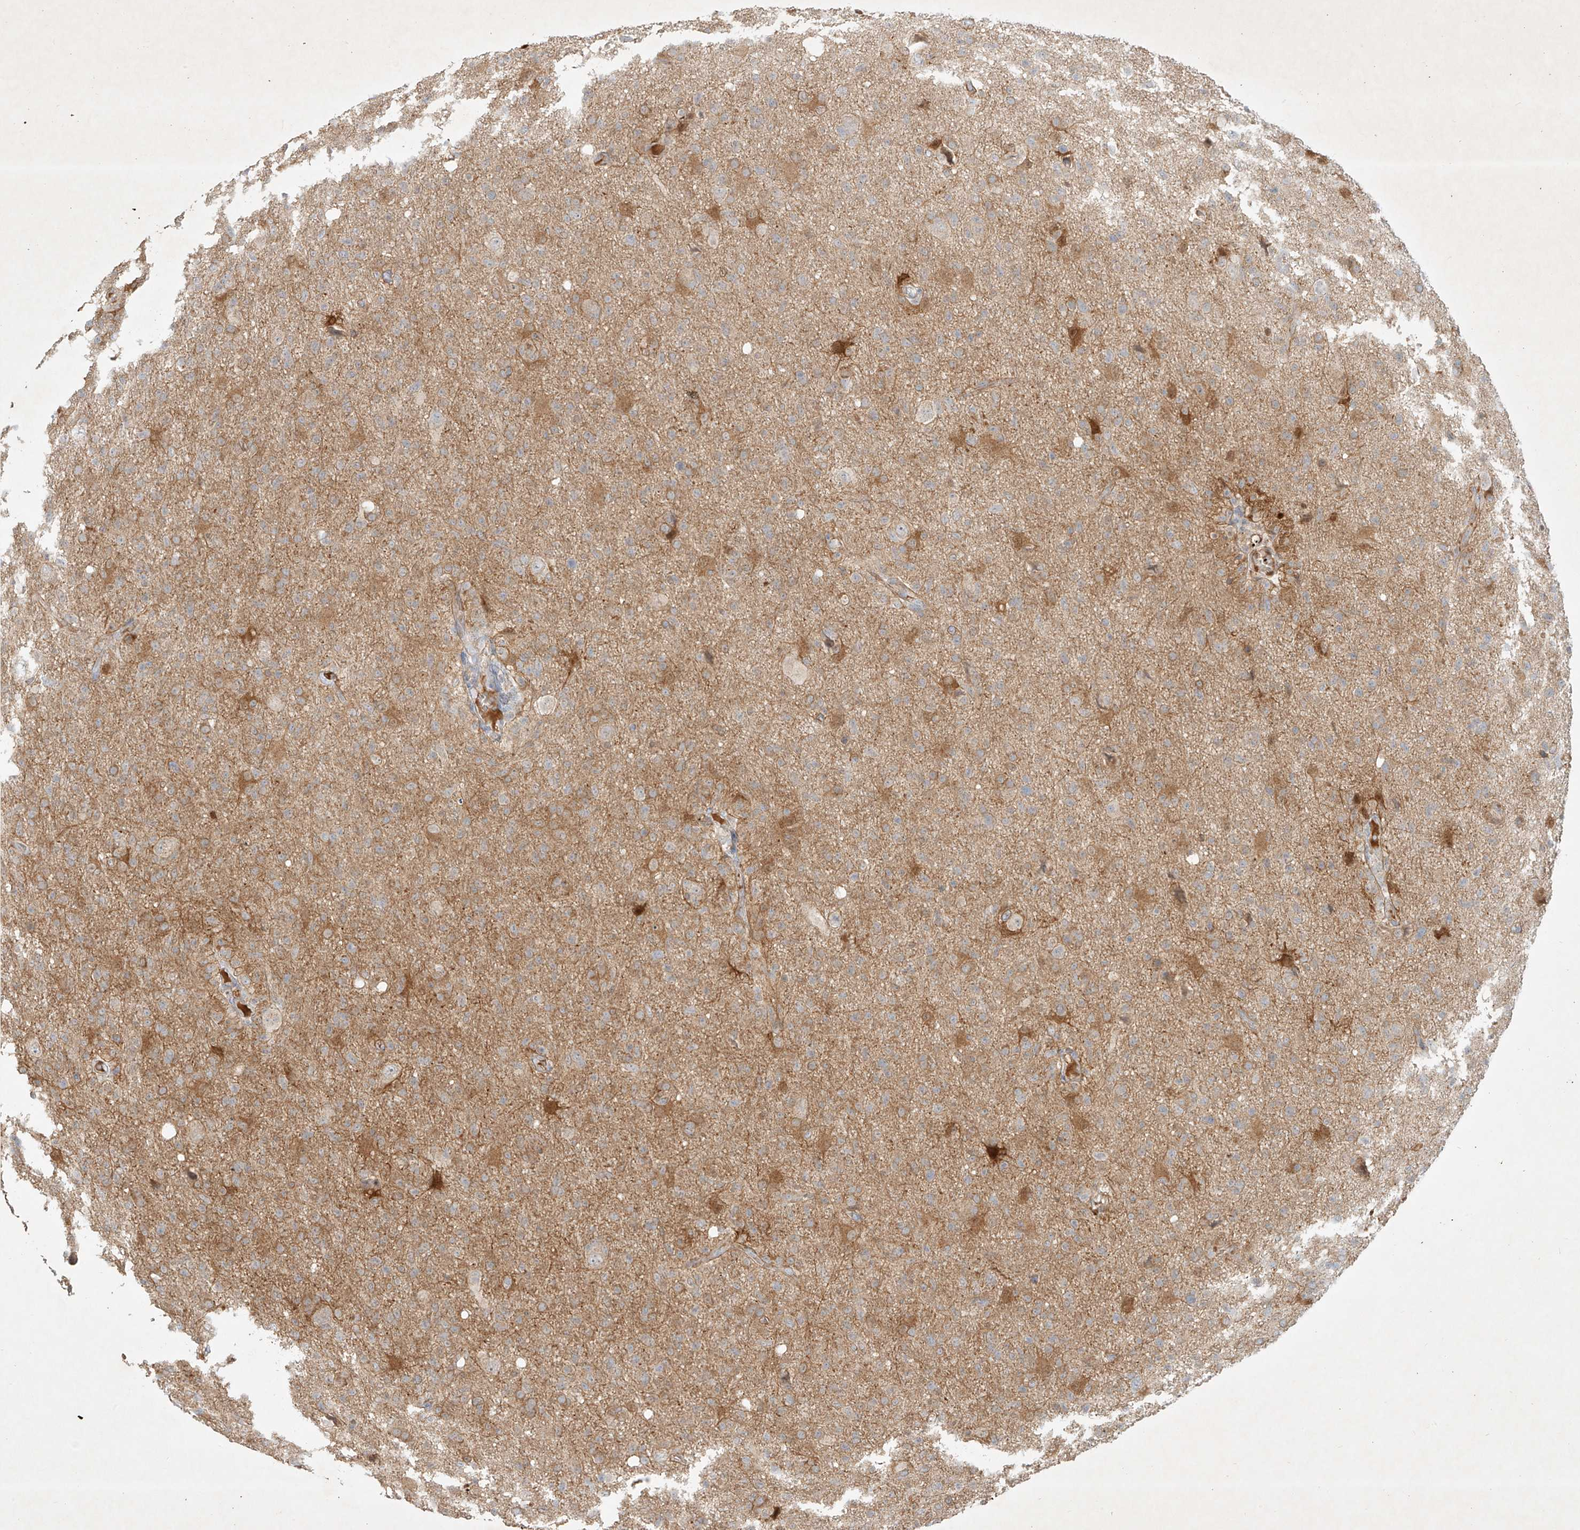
{"staining": {"intensity": "negative", "quantity": "none", "location": "none"}, "tissue": "glioma", "cell_type": "Tumor cells", "image_type": "cancer", "snomed": [{"axis": "morphology", "description": "Glioma, malignant, High grade"}, {"axis": "topography", "description": "Brain"}], "caption": "Image shows no significant protein positivity in tumor cells of glioma. Nuclei are stained in blue.", "gene": "KPNA7", "patient": {"sex": "female", "age": 57}}